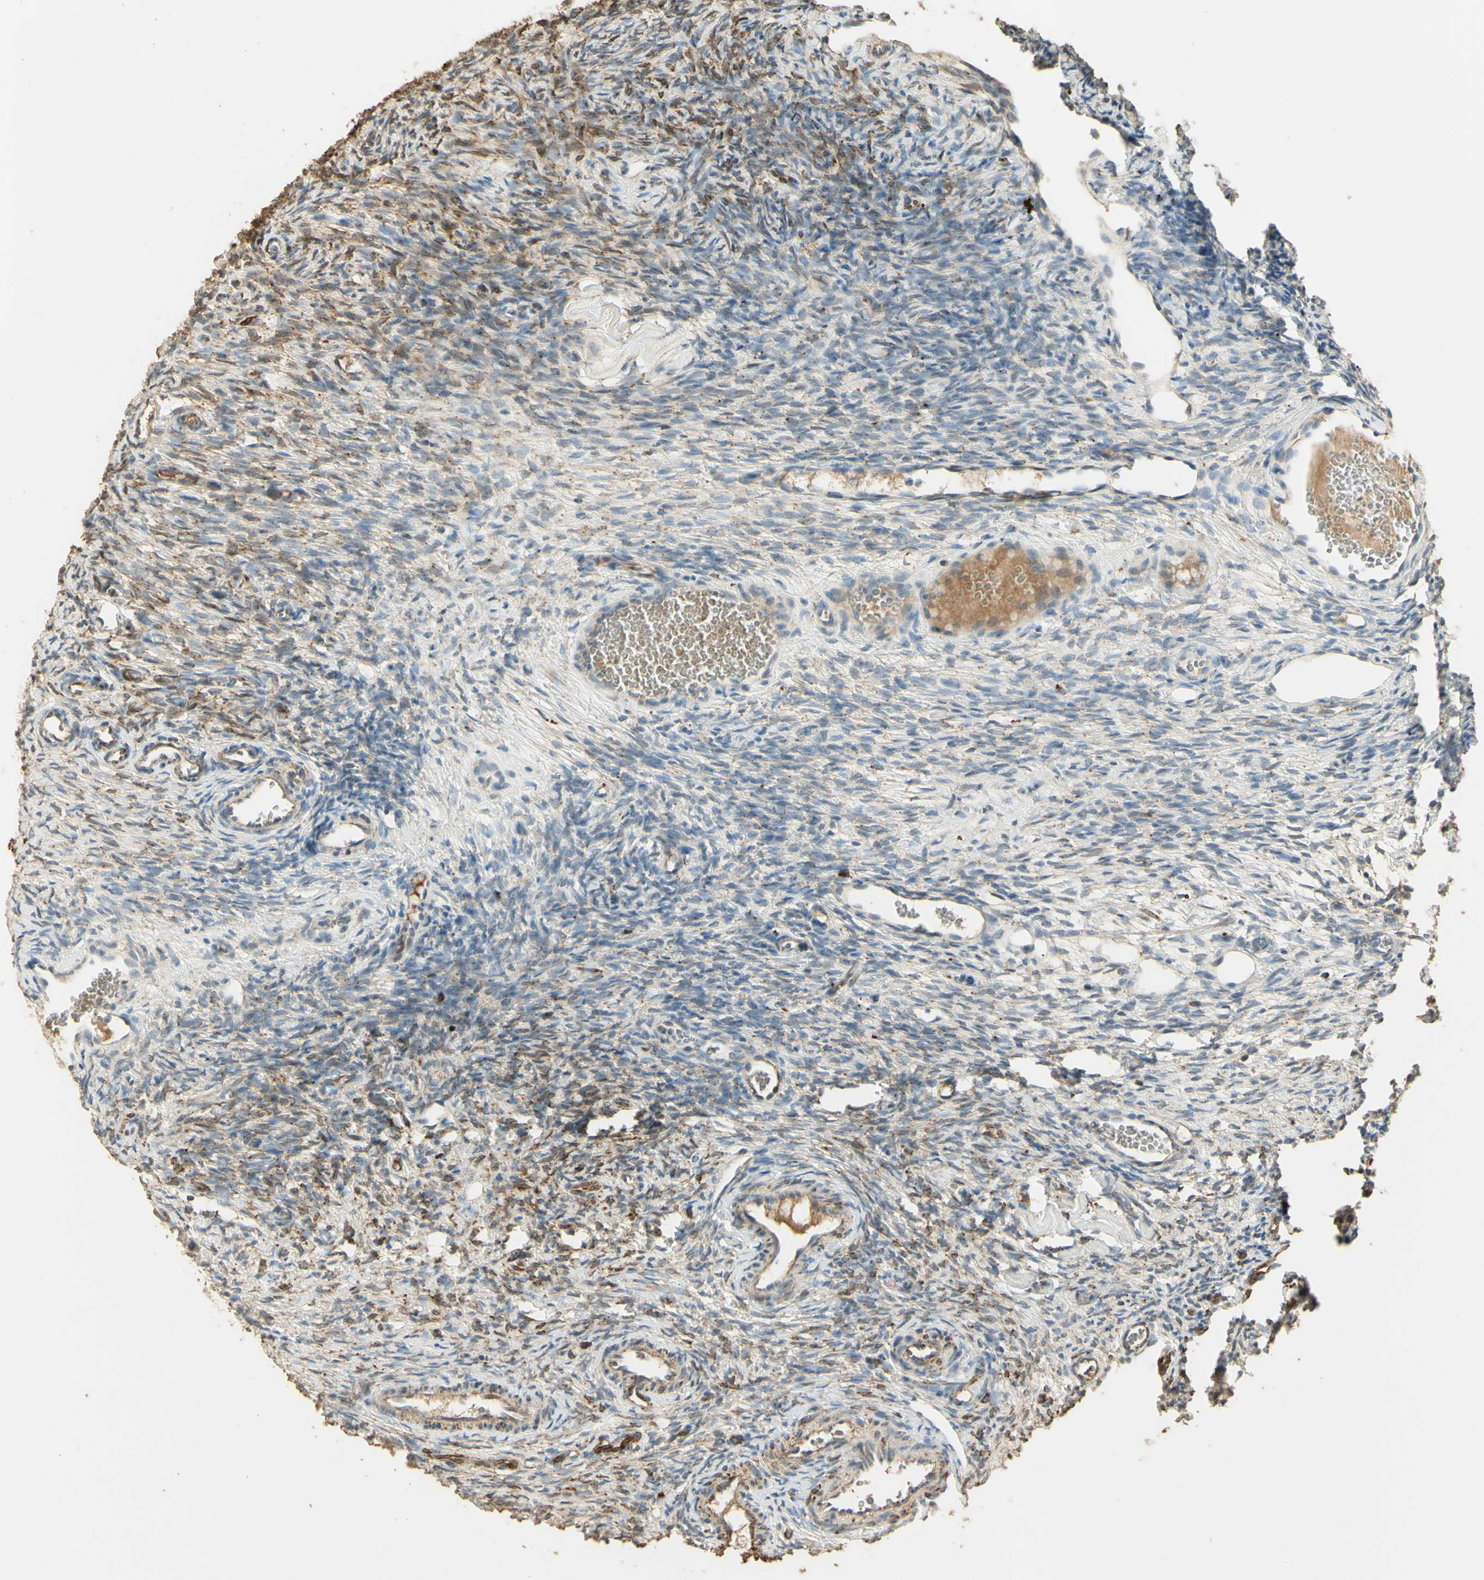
{"staining": {"intensity": "moderate", "quantity": "<25%", "location": "cytoplasmic/membranous"}, "tissue": "ovary", "cell_type": "Ovarian stroma cells", "image_type": "normal", "snomed": [{"axis": "morphology", "description": "Normal tissue, NOS"}, {"axis": "topography", "description": "Ovary"}], "caption": "A brown stain shows moderate cytoplasmic/membranous positivity of a protein in ovarian stroma cells of normal ovary.", "gene": "ARHGEF17", "patient": {"sex": "female", "age": 35}}